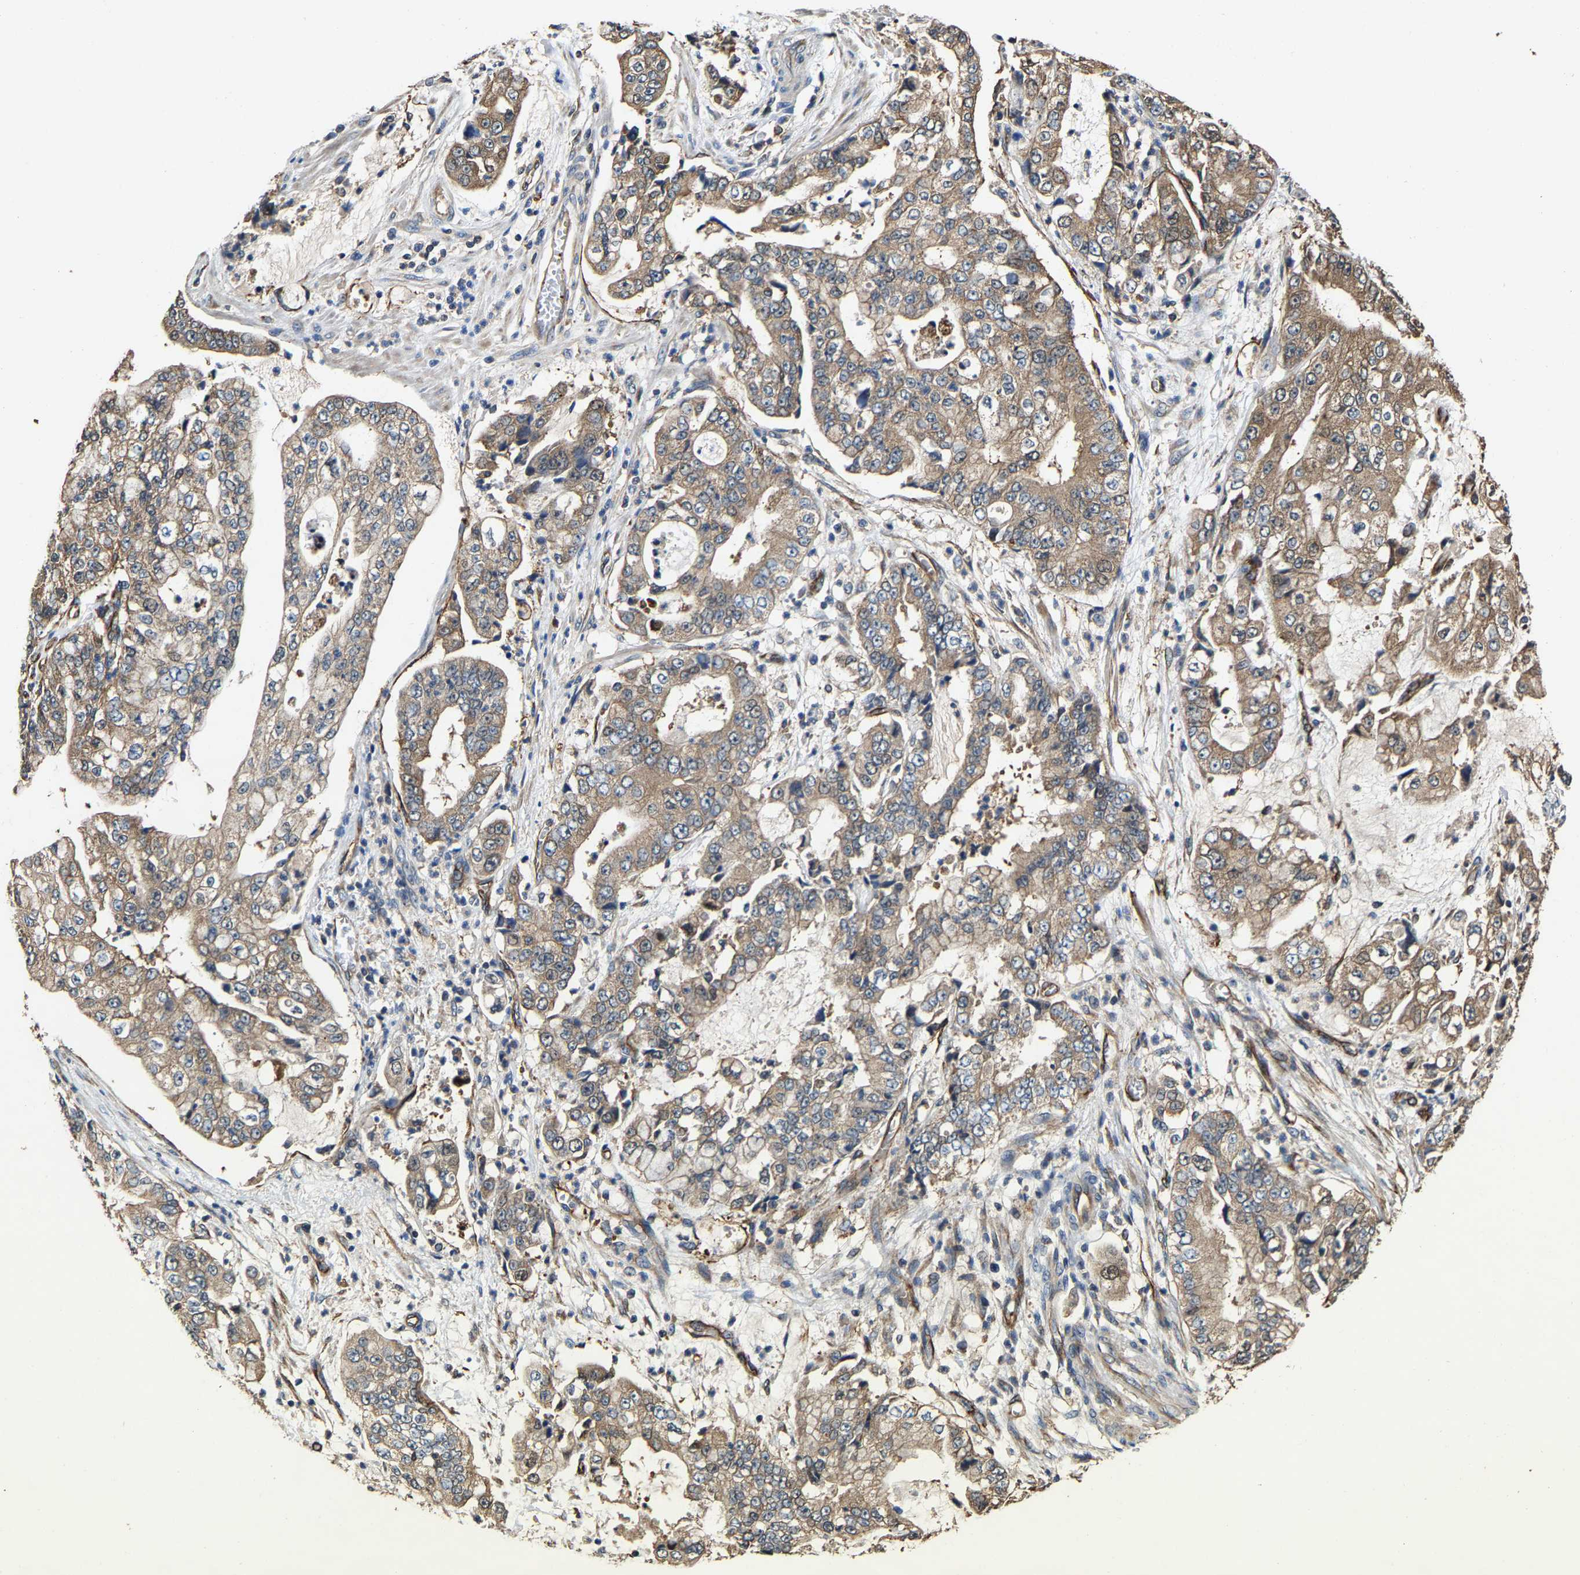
{"staining": {"intensity": "moderate", "quantity": ">75%", "location": "cytoplasmic/membranous"}, "tissue": "stomach cancer", "cell_type": "Tumor cells", "image_type": "cancer", "snomed": [{"axis": "morphology", "description": "Adenocarcinoma, NOS"}, {"axis": "topography", "description": "Stomach"}], "caption": "DAB immunohistochemical staining of human stomach adenocarcinoma shows moderate cytoplasmic/membranous protein staining in about >75% of tumor cells. Using DAB (brown) and hematoxylin (blue) stains, captured at high magnification using brightfield microscopy.", "gene": "GFRA3", "patient": {"sex": "male", "age": 76}}